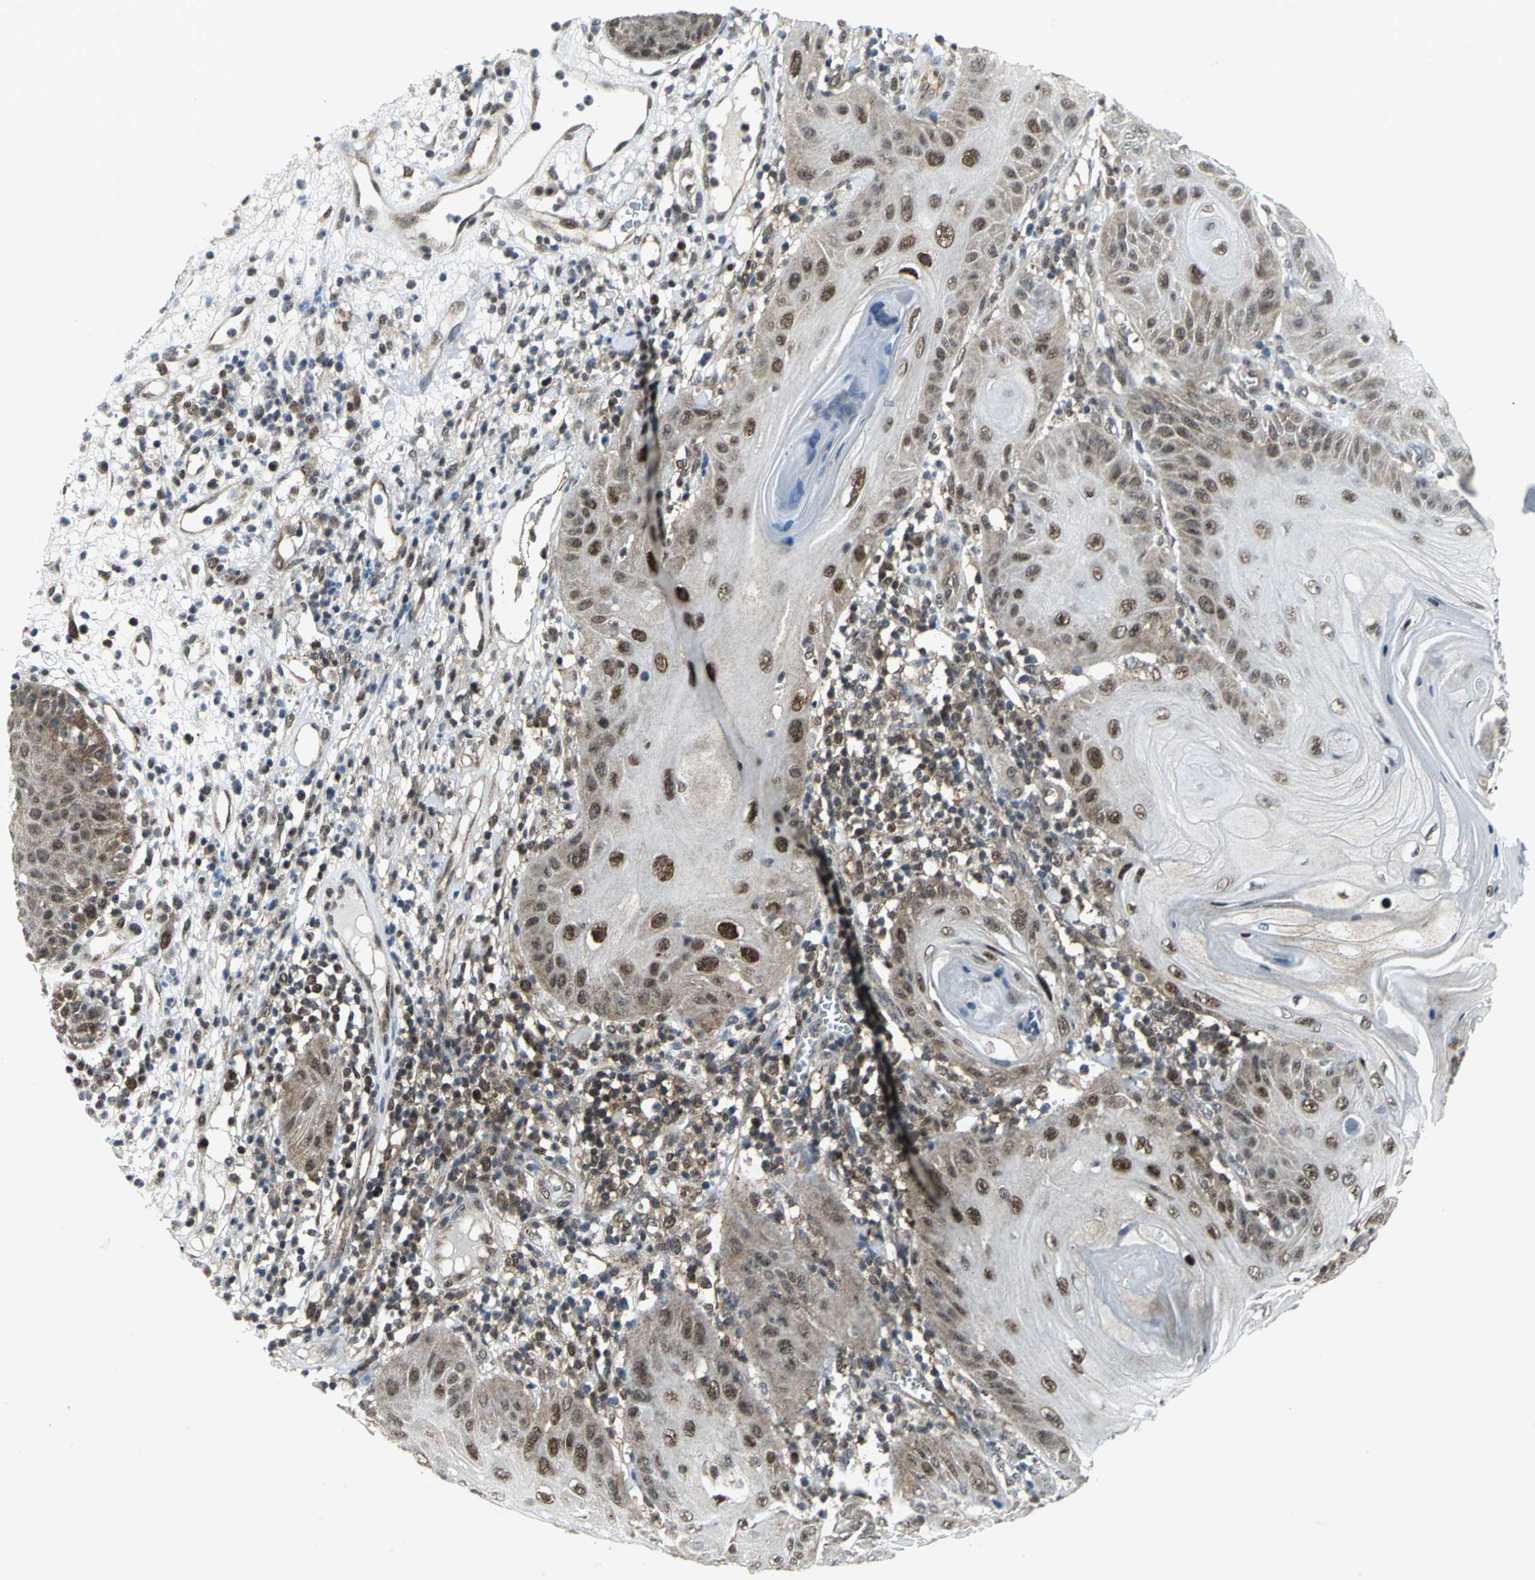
{"staining": {"intensity": "strong", "quantity": "25%-75%", "location": "nuclear"}, "tissue": "skin cancer", "cell_type": "Tumor cells", "image_type": "cancer", "snomed": [{"axis": "morphology", "description": "Squamous cell carcinoma, NOS"}, {"axis": "topography", "description": "Skin"}], "caption": "A brown stain labels strong nuclear staining of a protein in skin squamous cell carcinoma tumor cells.", "gene": "PSMA4", "patient": {"sex": "female", "age": 78}}